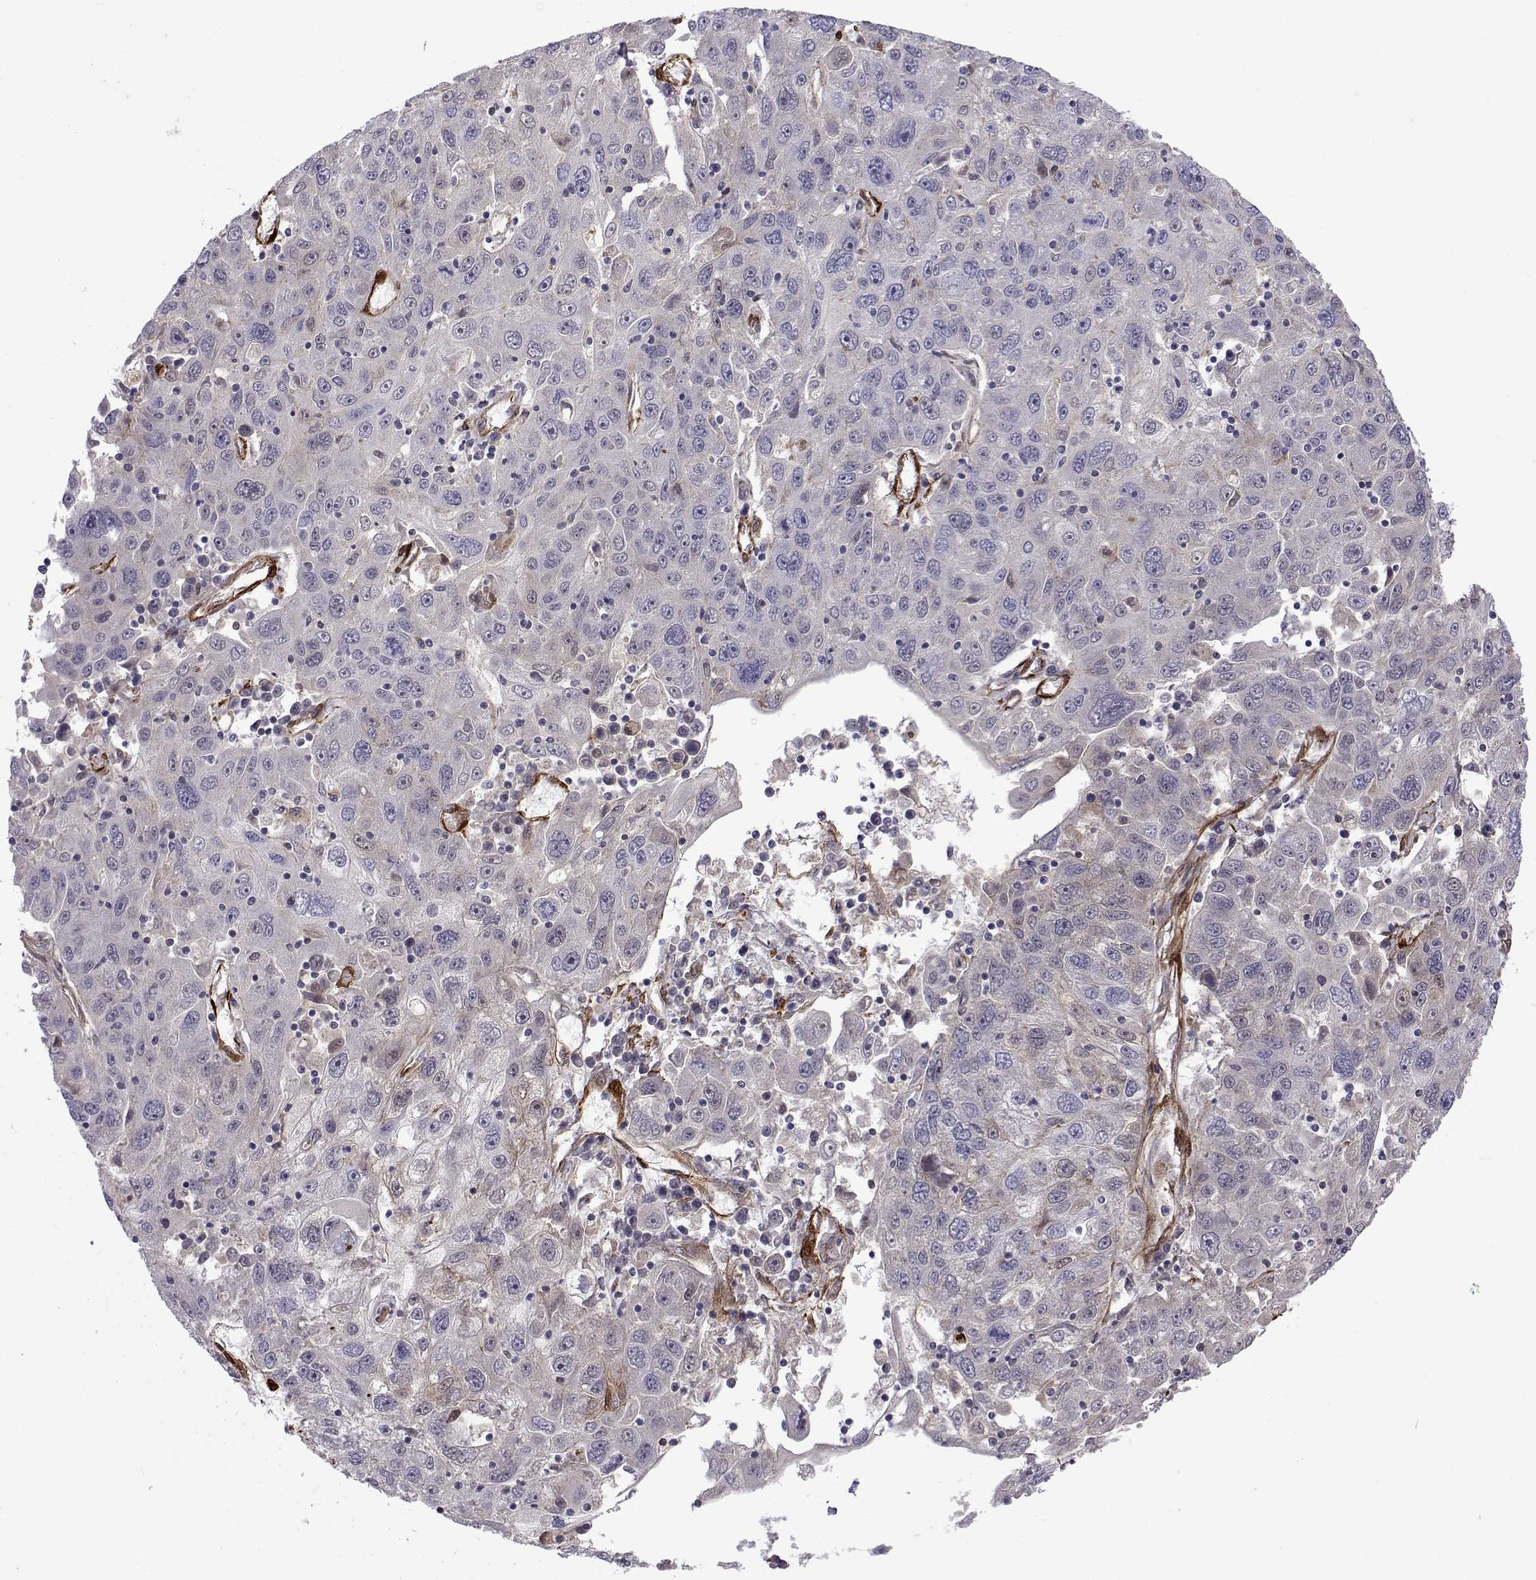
{"staining": {"intensity": "negative", "quantity": "none", "location": "none"}, "tissue": "stomach cancer", "cell_type": "Tumor cells", "image_type": "cancer", "snomed": [{"axis": "morphology", "description": "Adenocarcinoma, NOS"}, {"axis": "topography", "description": "Stomach"}], "caption": "Tumor cells show no significant positivity in stomach cancer.", "gene": "EFCAB3", "patient": {"sex": "male", "age": 56}}